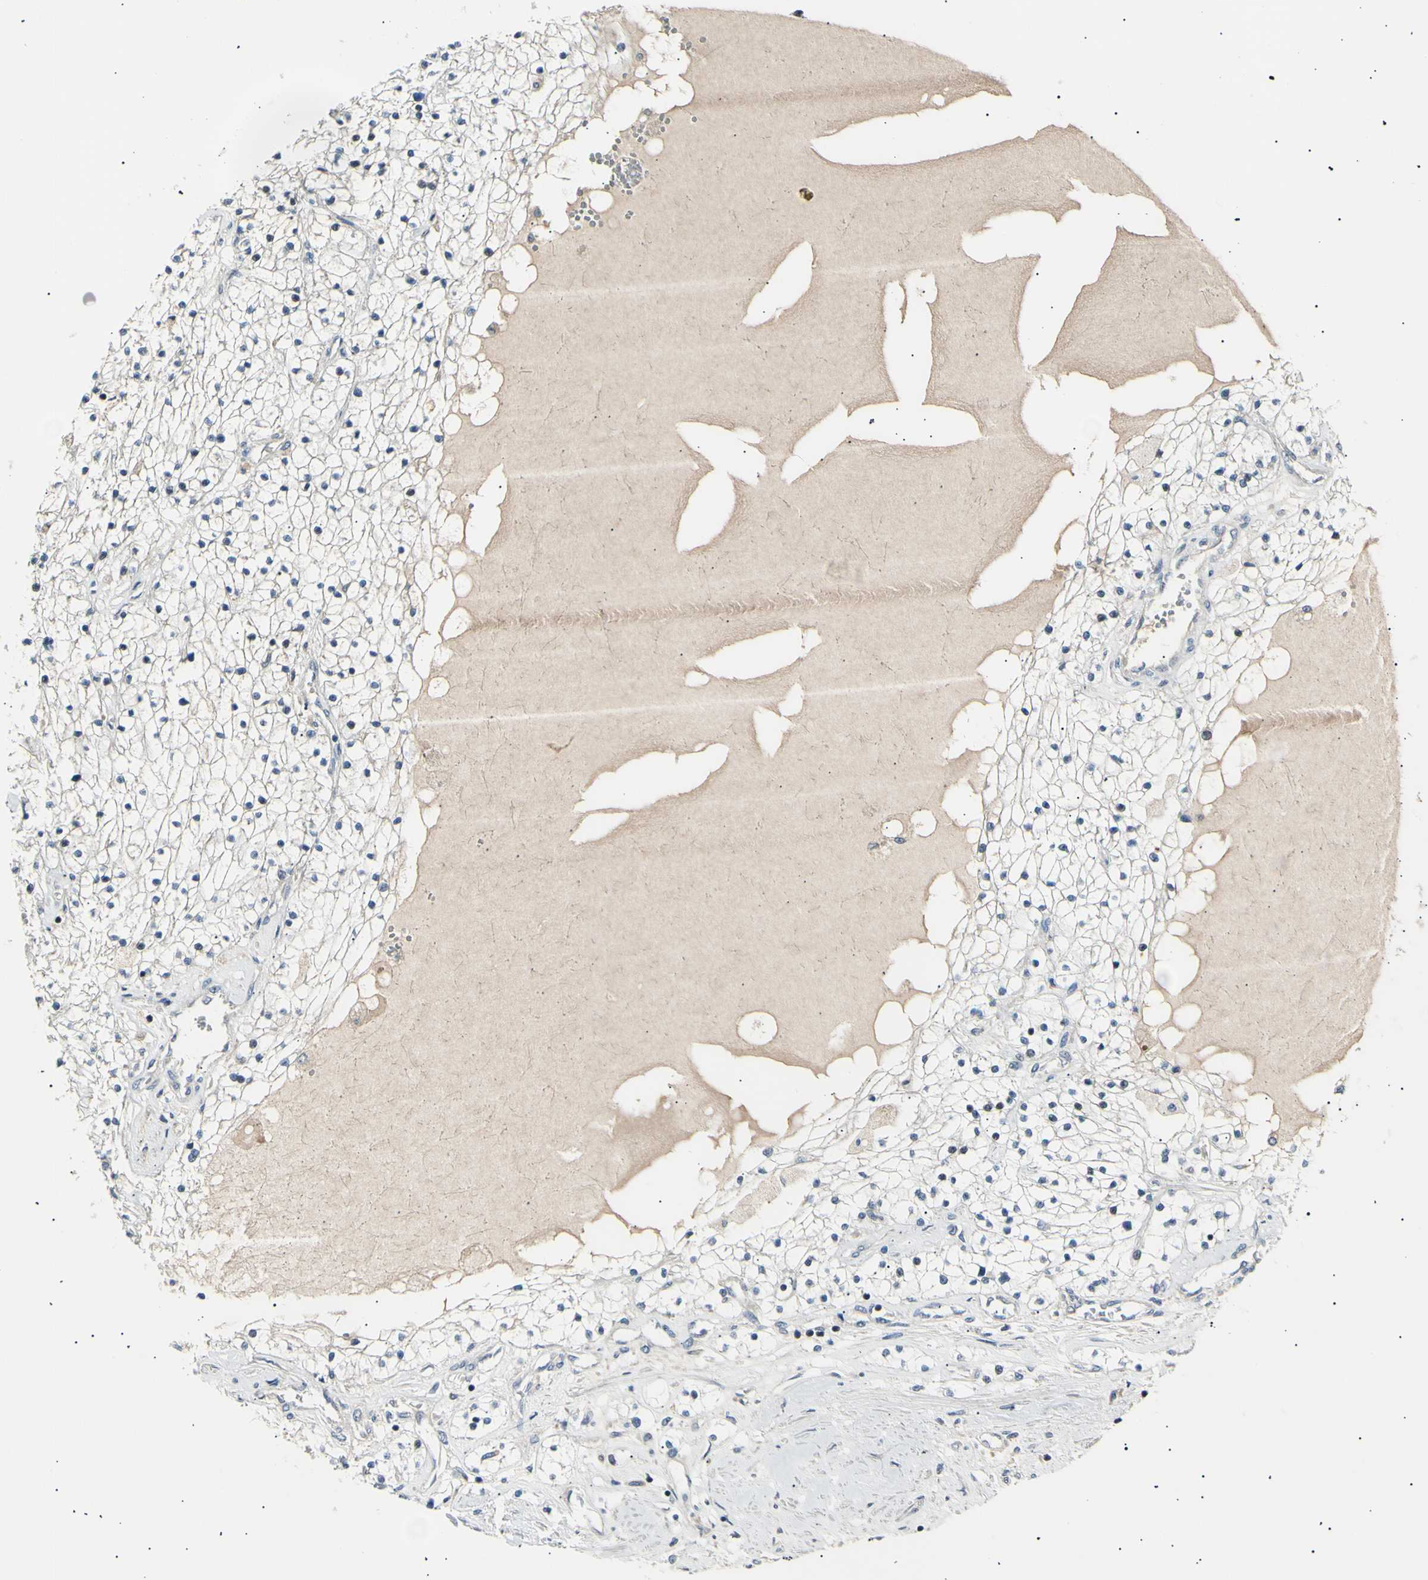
{"staining": {"intensity": "negative", "quantity": "none", "location": "none"}, "tissue": "renal cancer", "cell_type": "Tumor cells", "image_type": "cancer", "snomed": [{"axis": "morphology", "description": "Adenocarcinoma, NOS"}, {"axis": "topography", "description": "Kidney"}], "caption": "There is no significant positivity in tumor cells of renal adenocarcinoma.", "gene": "ITGA6", "patient": {"sex": "male", "age": 68}}